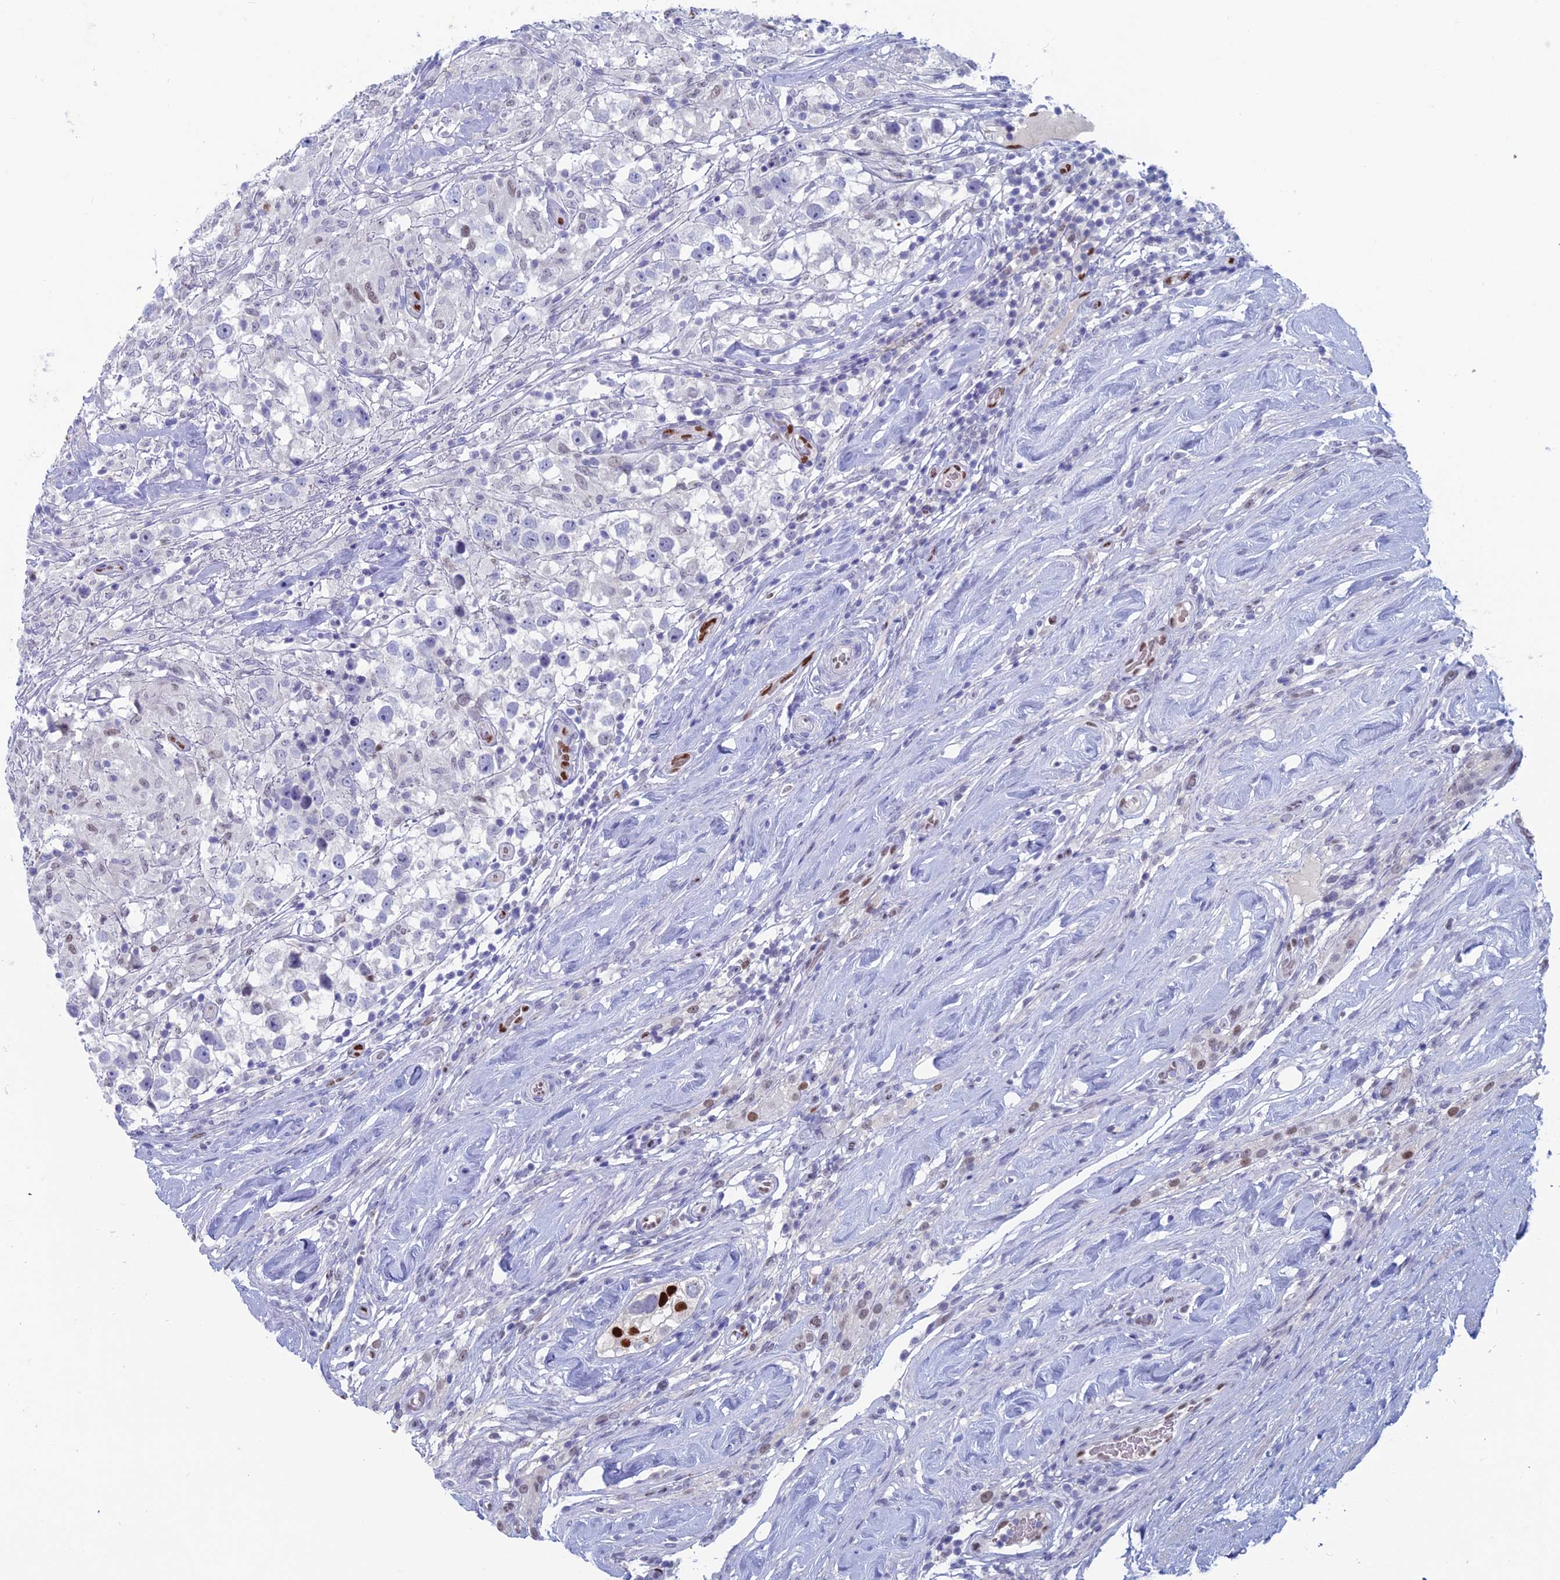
{"staining": {"intensity": "negative", "quantity": "none", "location": "none"}, "tissue": "testis cancer", "cell_type": "Tumor cells", "image_type": "cancer", "snomed": [{"axis": "morphology", "description": "Seminoma, NOS"}, {"axis": "topography", "description": "Testis"}], "caption": "The image demonstrates no staining of tumor cells in seminoma (testis).", "gene": "NOL4L", "patient": {"sex": "male", "age": 46}}